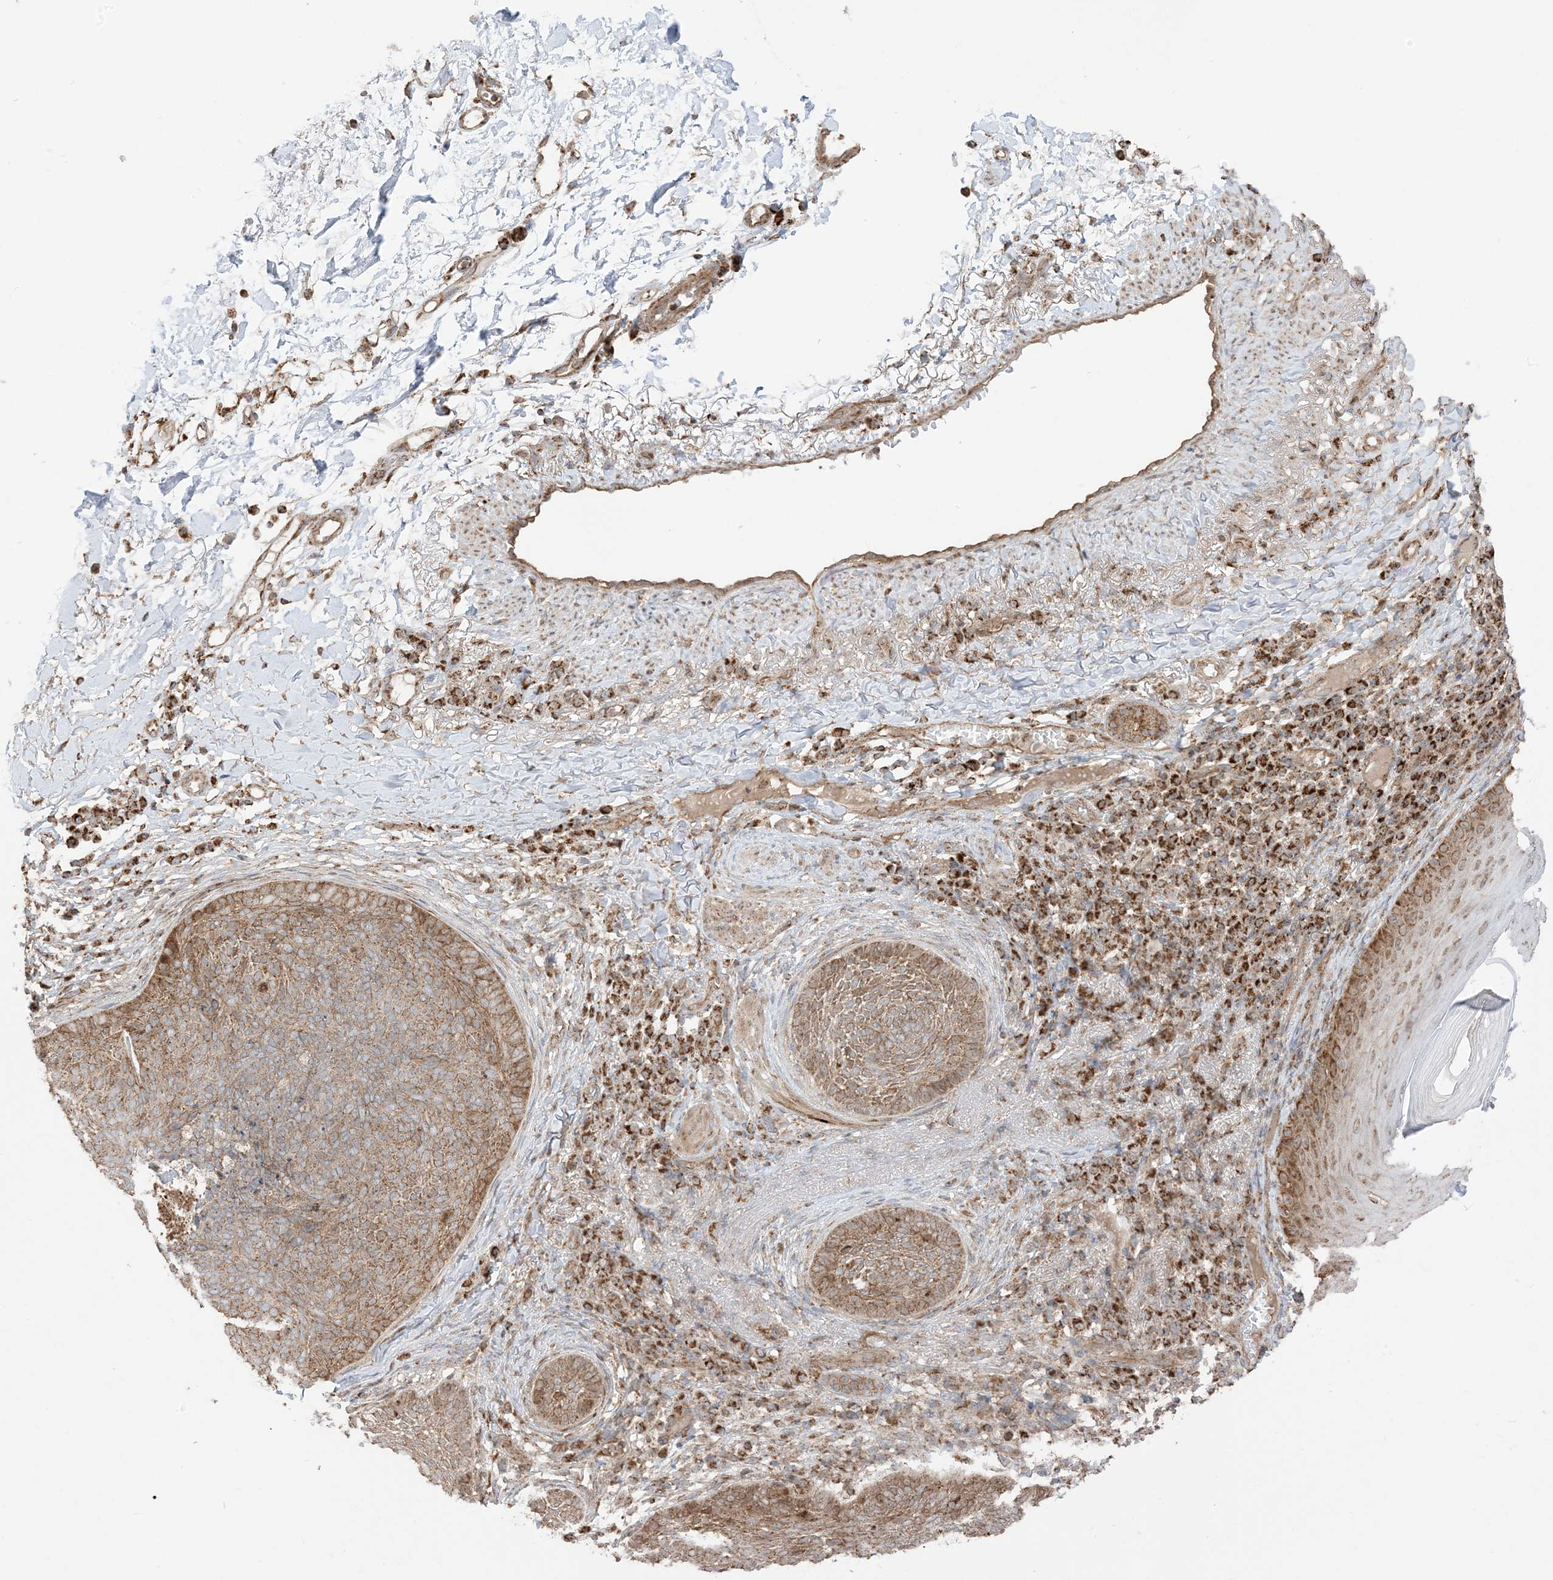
{"staining": {"intensity": "moderate", "quantity": ">75%", "location": "cytoplasmic/membranous"}, "tissue": "skin cancer", "cell_type": "Tumor cells", "image_type": "cancer", "snomed": [{"axis": "morphology", "description": "Basal cell carcinoma"}, {"axis": "topography", "description": "Skin"}], "caption": "Basal cell carcinoma (skin) tissue demonstrates moderate cytoplasmic/membranous expression in approximately >75% of tumor cells, visualized by immunohistochemistry.", "gene": "N4BP3", "patient": {"sex": "male", "age": 85}}